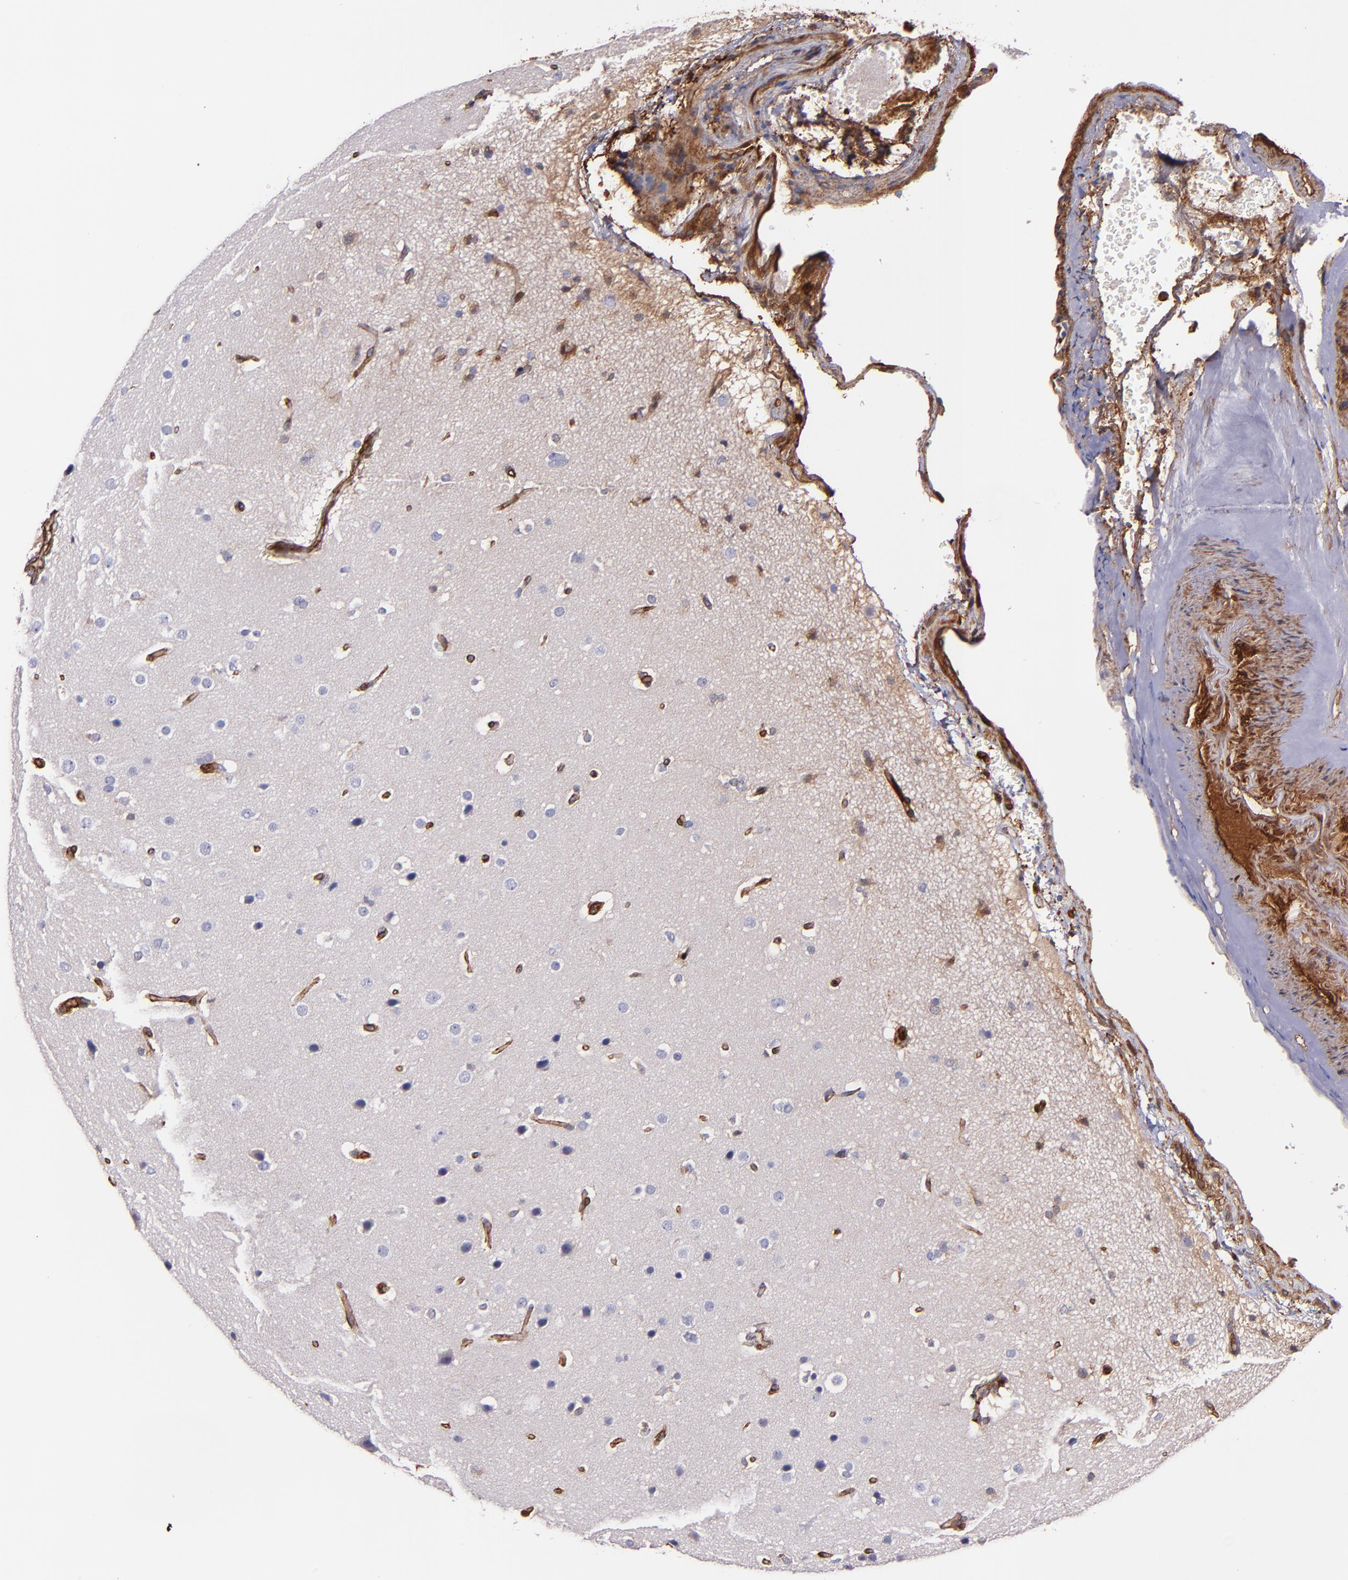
{"staining": {"intensity": "negative", "quantity": "none", "location": "none"}, "tissue": "glioma", "cell_type": "Tumor cells", "image_type": "cancer", "snomed": [{"axis": "morphology", "description": "Glioma, malignant, Low grade"}, {"axis": "topography", "description": "Cerebral cortex"}], "caption": "Immunohistochemical staining of human low-grade glioma (malignant) displays no significant positivity in tumor cells.", "gene": "VCL", "patient": {"sex": "female", "age": 47}}